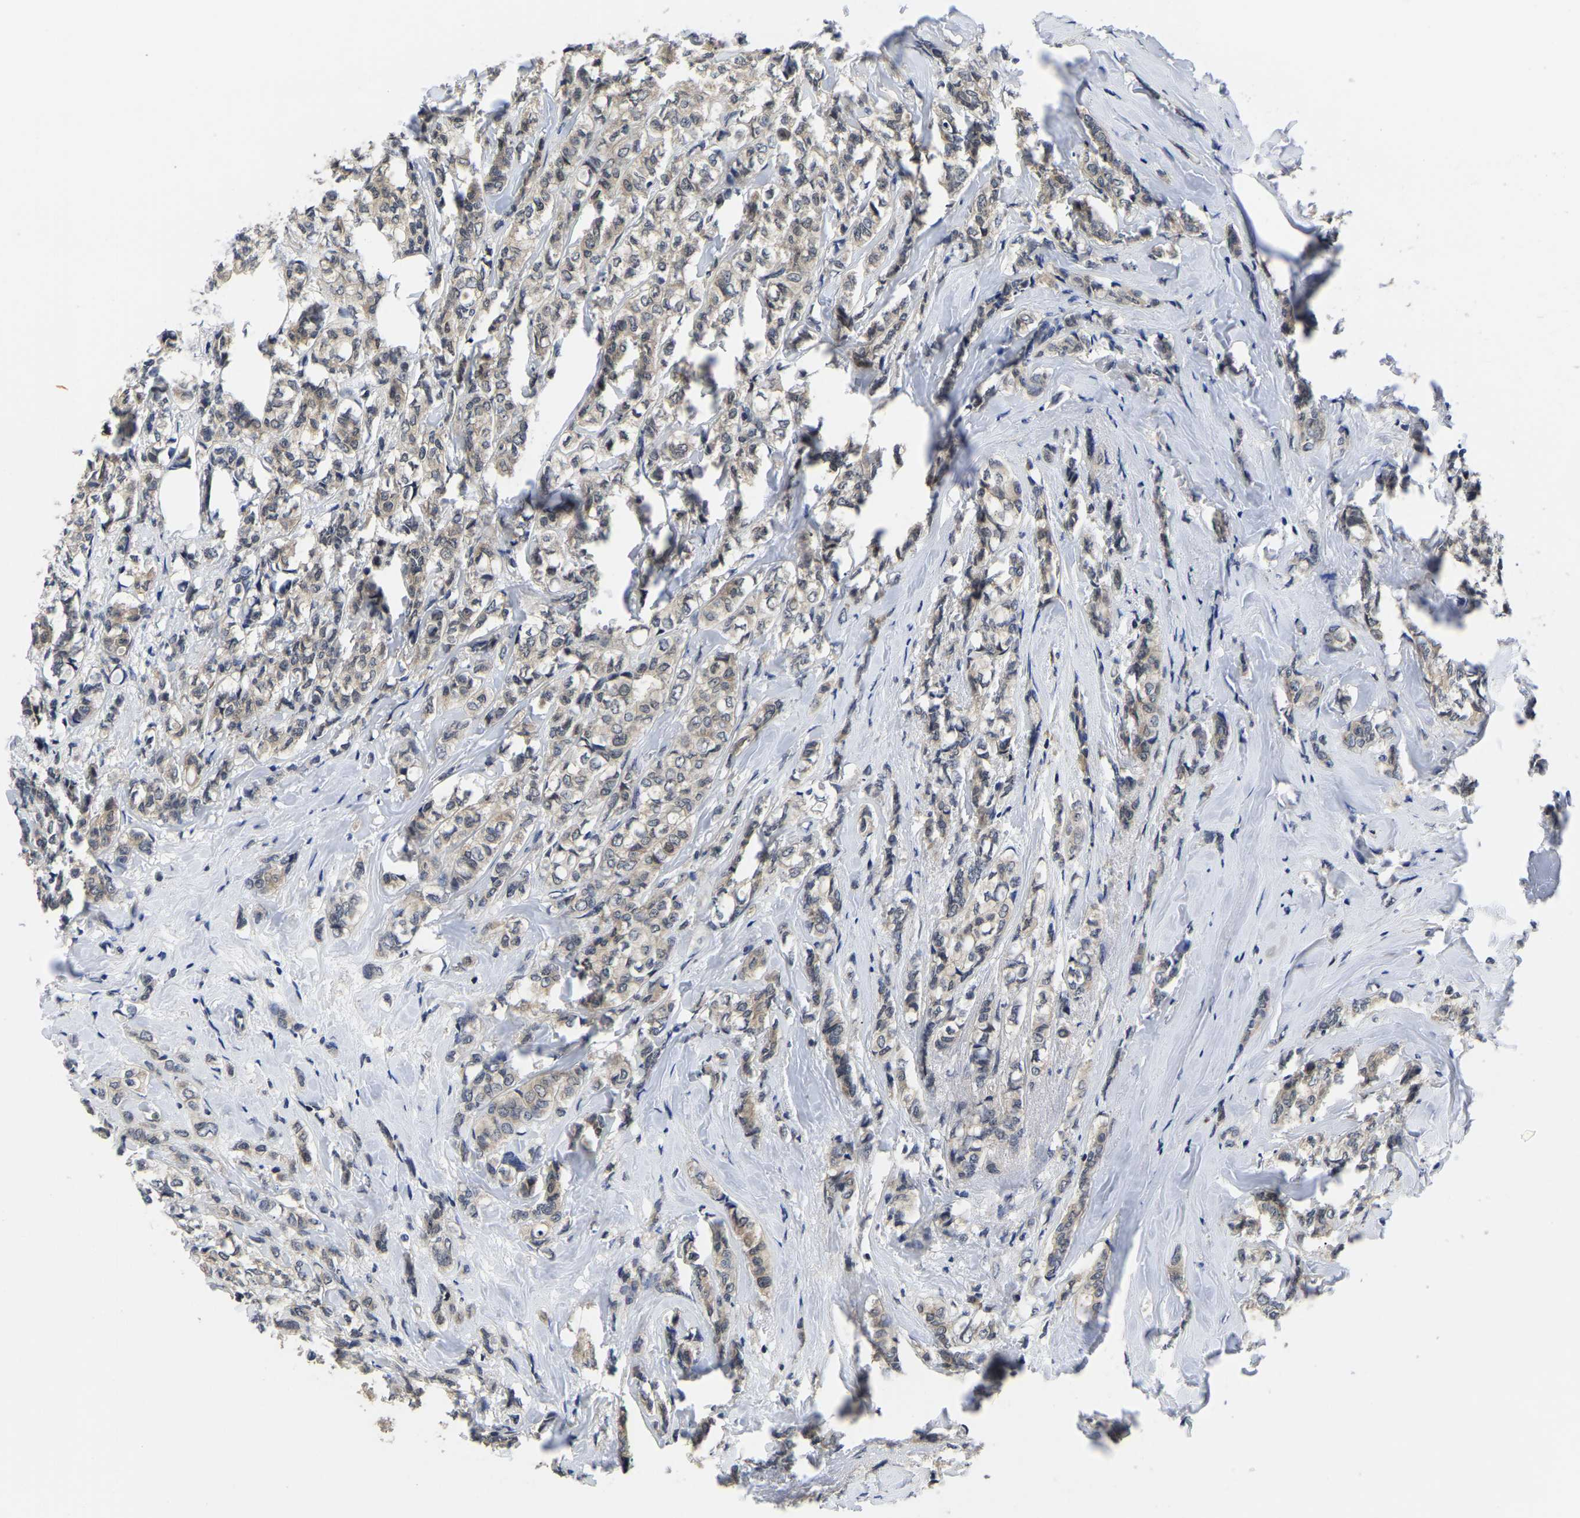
{"staining": {"intensity": "weak", "quantity": ">75%", "location": "cytoplasmic/membranous"}, "tissue": "breast cancer", "cell_type": "Tumor cells", "image_type": "cancer", "snomed": [{"axis": "morphology", "description": "Lobular carcinoma"}, {"axis": "topography", "description": "Breast"}], "caption": "IHC of human lobular carcinoma (breast) demonstrates low levels of weak cytoplasmic/membranous expression in approximately >75% of tumor cells.", "gene": "MCOLN2", "patient": {"sex": "female", "age": 60}}